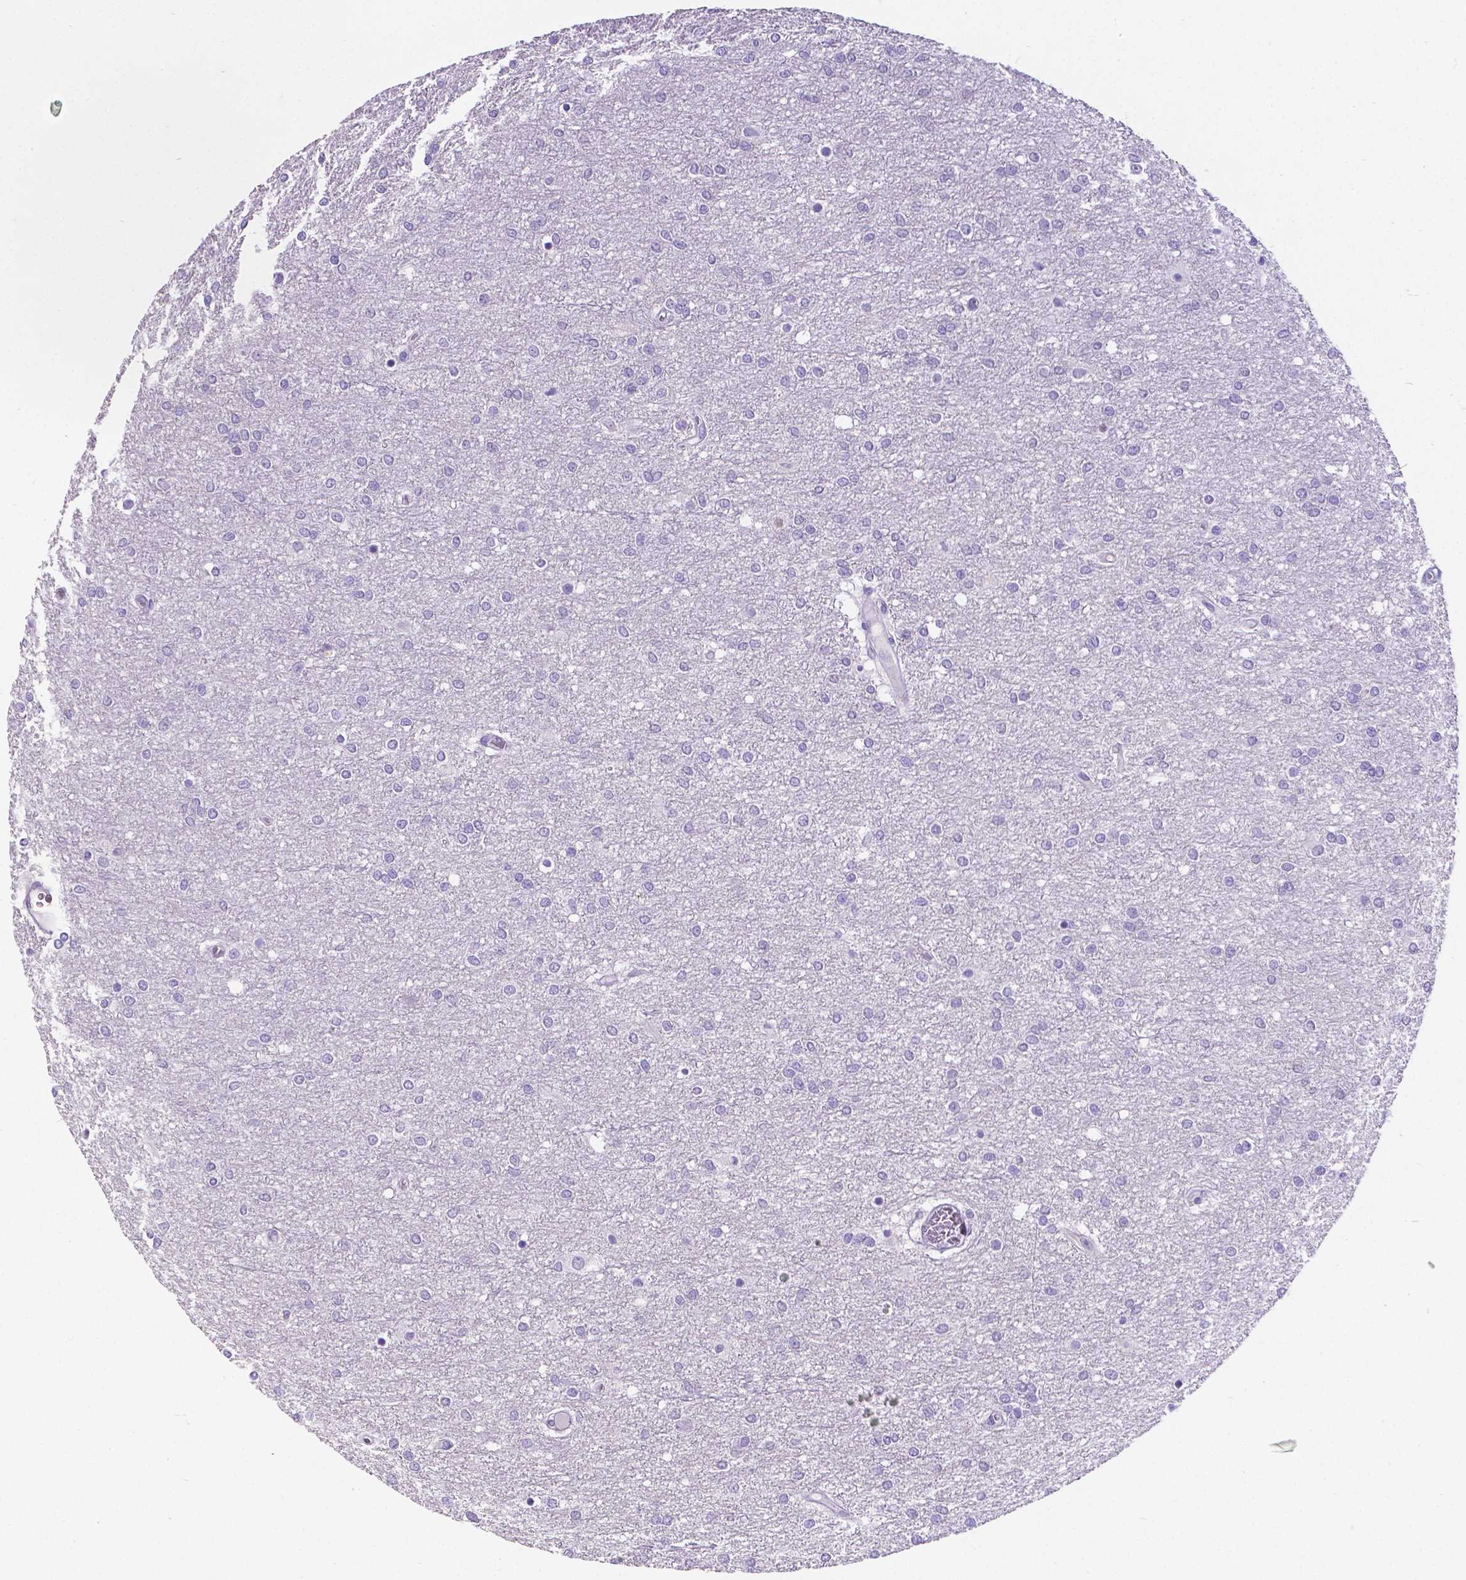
{"staining": {"intensity": "negative", "quantity": "none", "location": "none"}, "tissue": "glioma", "cell_type": "Tumor cells", "image_type": "cancer", "snomed": [{"axis": "morphology", "description": "Glioma, malignant, High grade"}, {"axis": "topography", "description": "Brain"}], "caption": "This is an immunohistochemistry (IHC) image of human glioma. There is no expression in tumor cells.", "gene": "SATB2", "patient": {"sex": "female", "age": 61}}